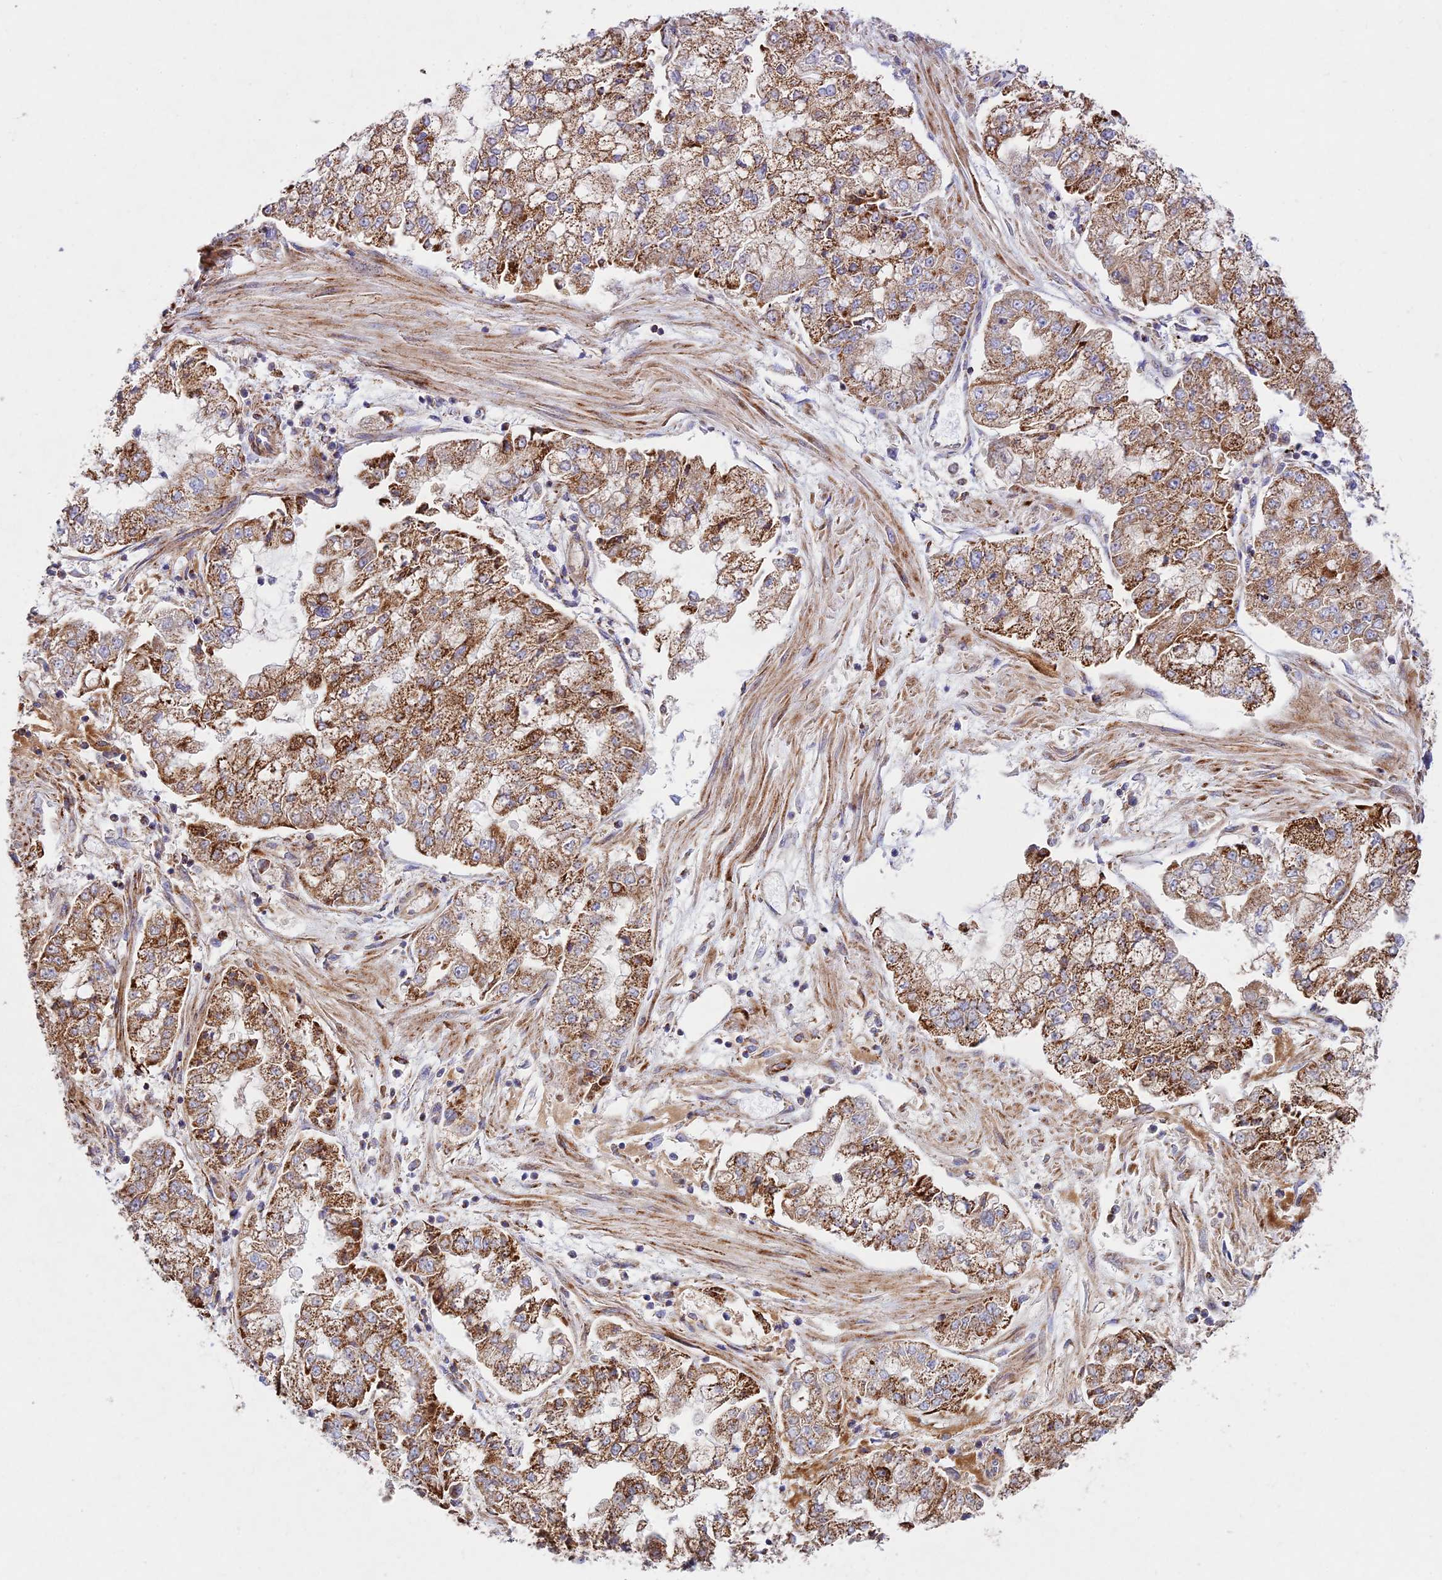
{"staining": {"intensity": "moderate", "quantity": ">75%", "location": "cytoplasmic/membranous"}, "tissue": "stomach cancer", "cell_type": "Tumor cells", "image_type": "cancer", "snomed": [{"axis": "morphology", "description": "Adenocarcinoma, NOS"}, {"axis": "topography", "description": "Stomach"}], "caption": "This histopathology image displays adenocarcinoma (stomach) stained with immunohistochemistry (IHC) to label a protein in brown. The cytoplasmic/membranous of tumor cells show moderate positivity for the protein. Nuclei are counter-stained blue.", "gene": "KHDC3L", "patient": {"sex": "male", "age": 76}}